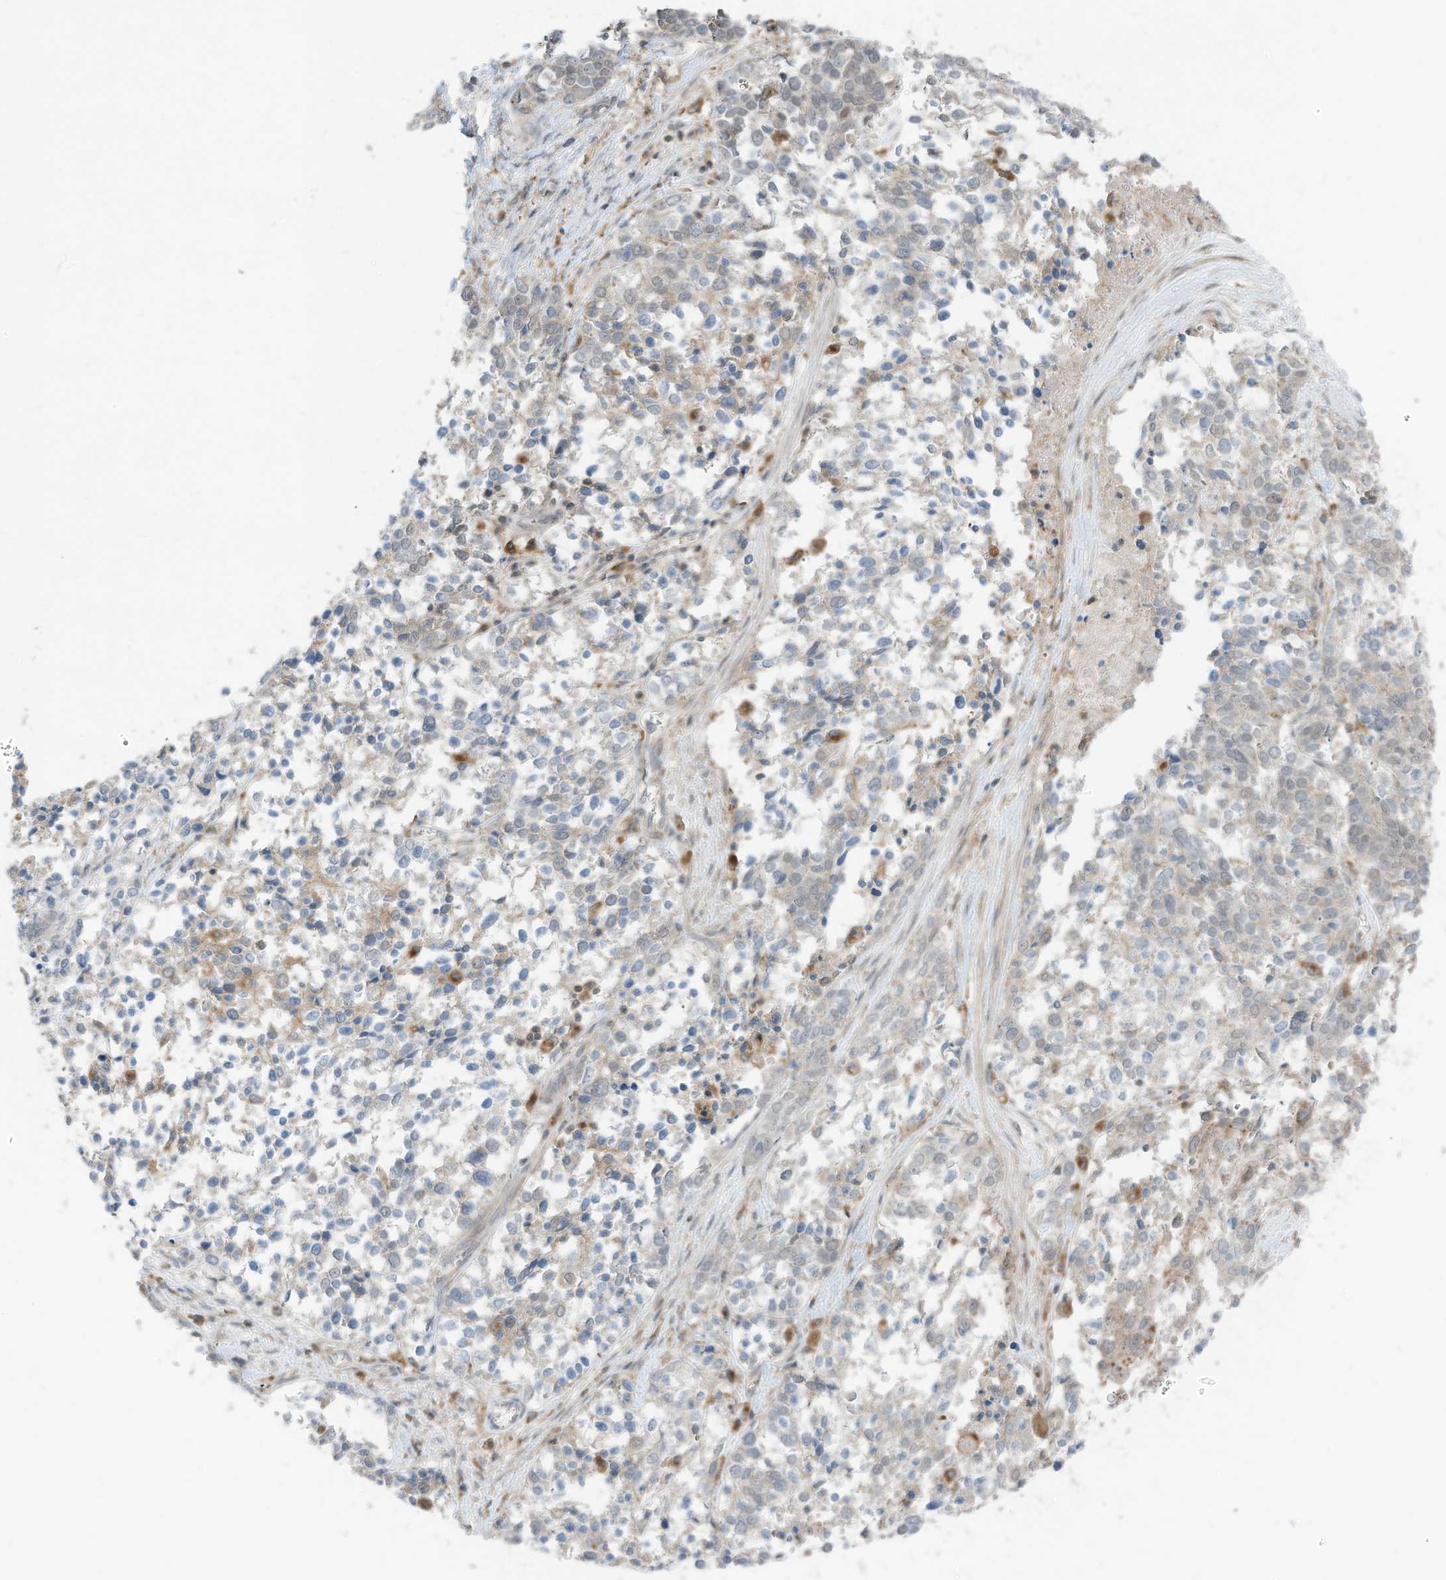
{"staining": {"intensity": "weak", "quantity": "<25%", "location": "cytoplasmic/membranous"}, "tissue": "ovarian cancer", "cell_type": "Tumor cells", "image_type": "cancer", "snomed": [{"axis": "morphology", "description": "Cystadenocarcinoma, serous, NOS"}, {"axis": "topography", "description": "Ovary"}], "caption": "Immunohistochemical staining of human ovarian cancer (serous cystadenocarcinoma) shows no significant staining in tumor cells.", "gene": "DZIP3", "patient": {"sex": "female", "age": 44}}